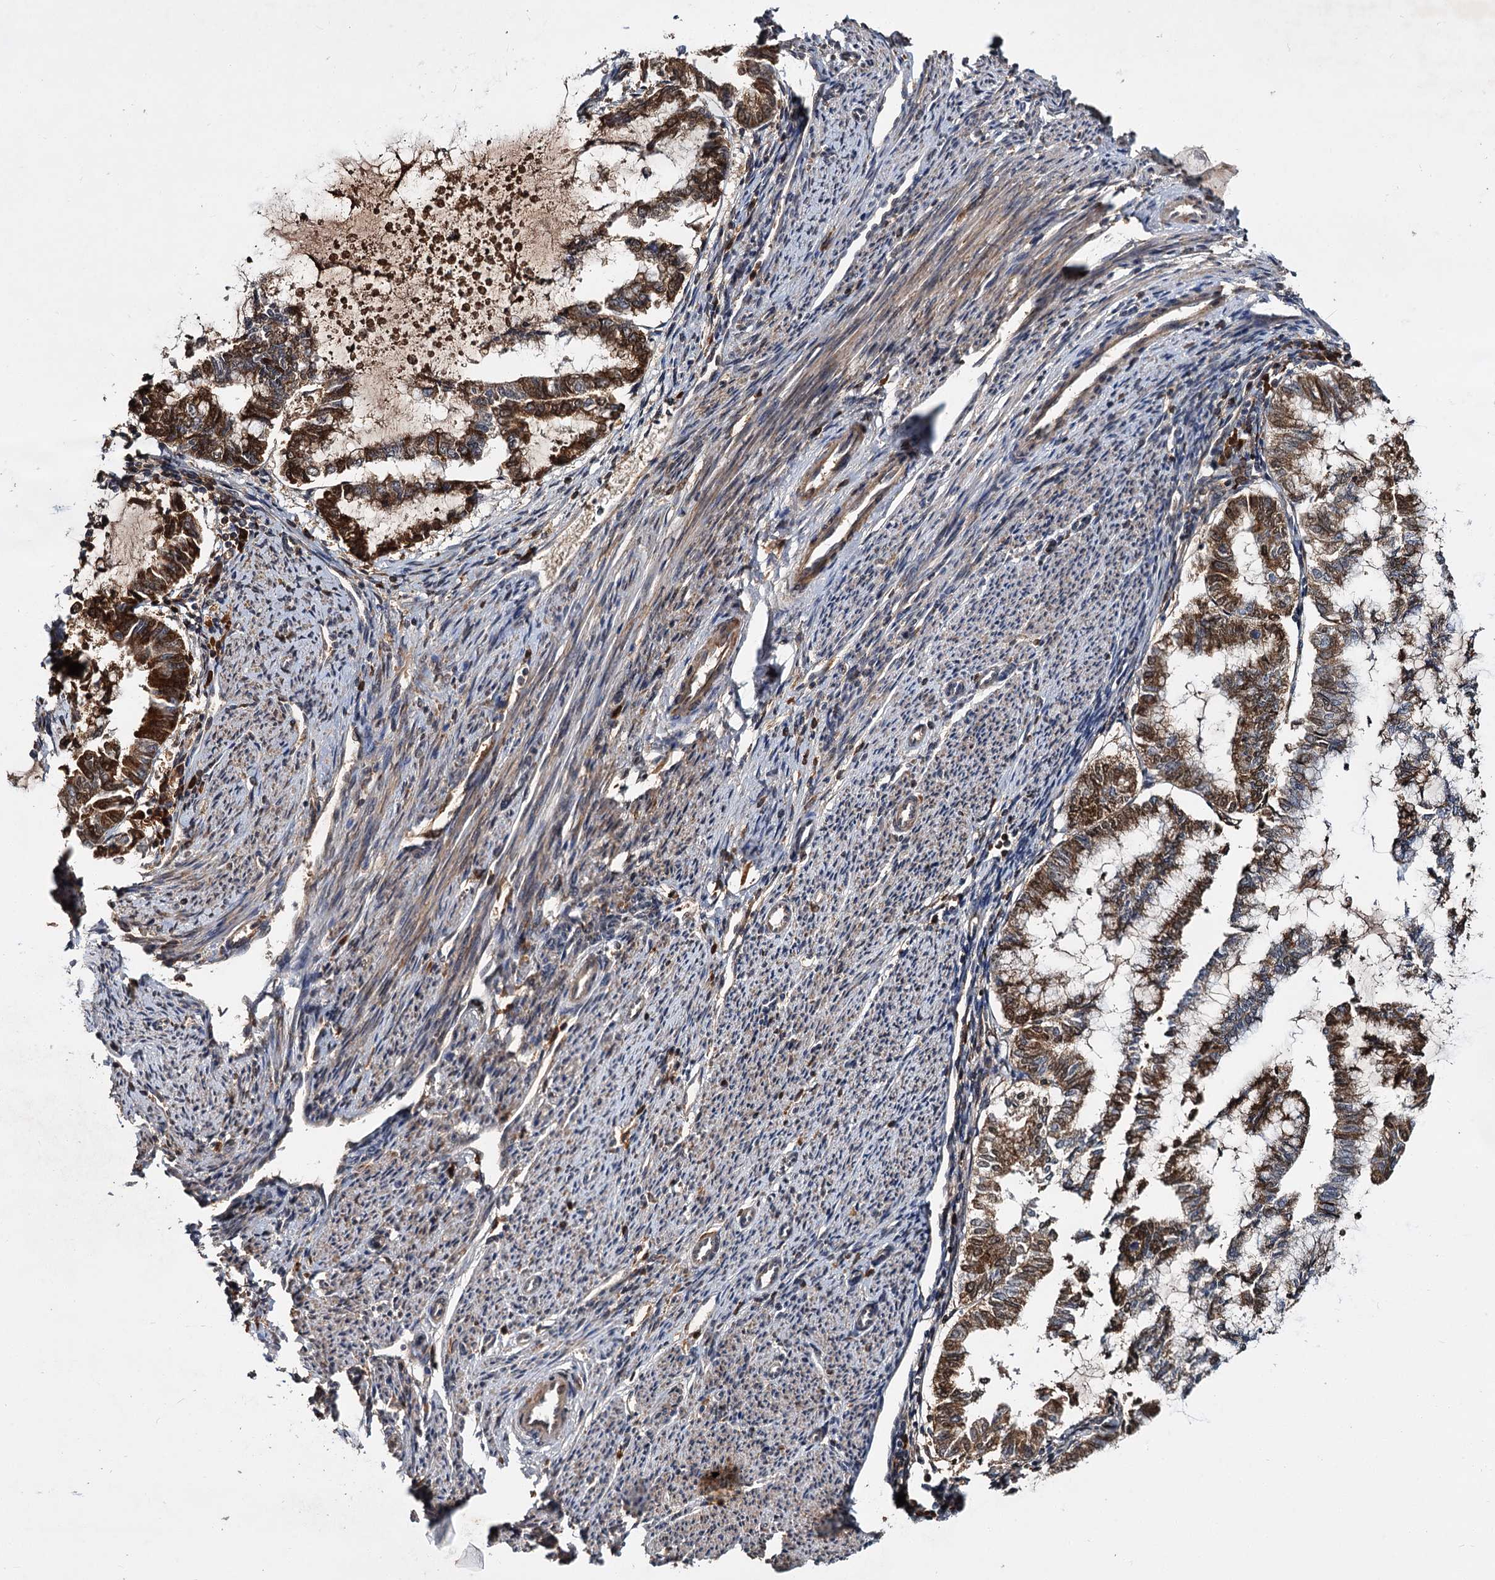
{"staining": {"intensity": "moderate", "quantity": "25%-75%", "location": "cytoplasmic/membranous"}, "tissue": "endometrial cancer", "cell_type": "Tumor cells", "image_type": "cancer", "snomed": [{"axis": "morphology", "description": "Adenocarcinoma, NOS"}, {"axis": "topography", "description": "Endometrium"}], "caption": "High-power microscopy captured an immunohistochemistry (IHC) histopathology image of endometrial adenocarcinoma, revealing moderate cytoplasmic/membranous expression in about 25%-75% of tumor cells. (Stains: DAB (3,3'-diaminobenzidine) in brown, nuclei in blue, Microscopy: brightfield microscopy at high magnification).", "gene": "MBD6", "patient": {"sex": "female", "age": 79}}